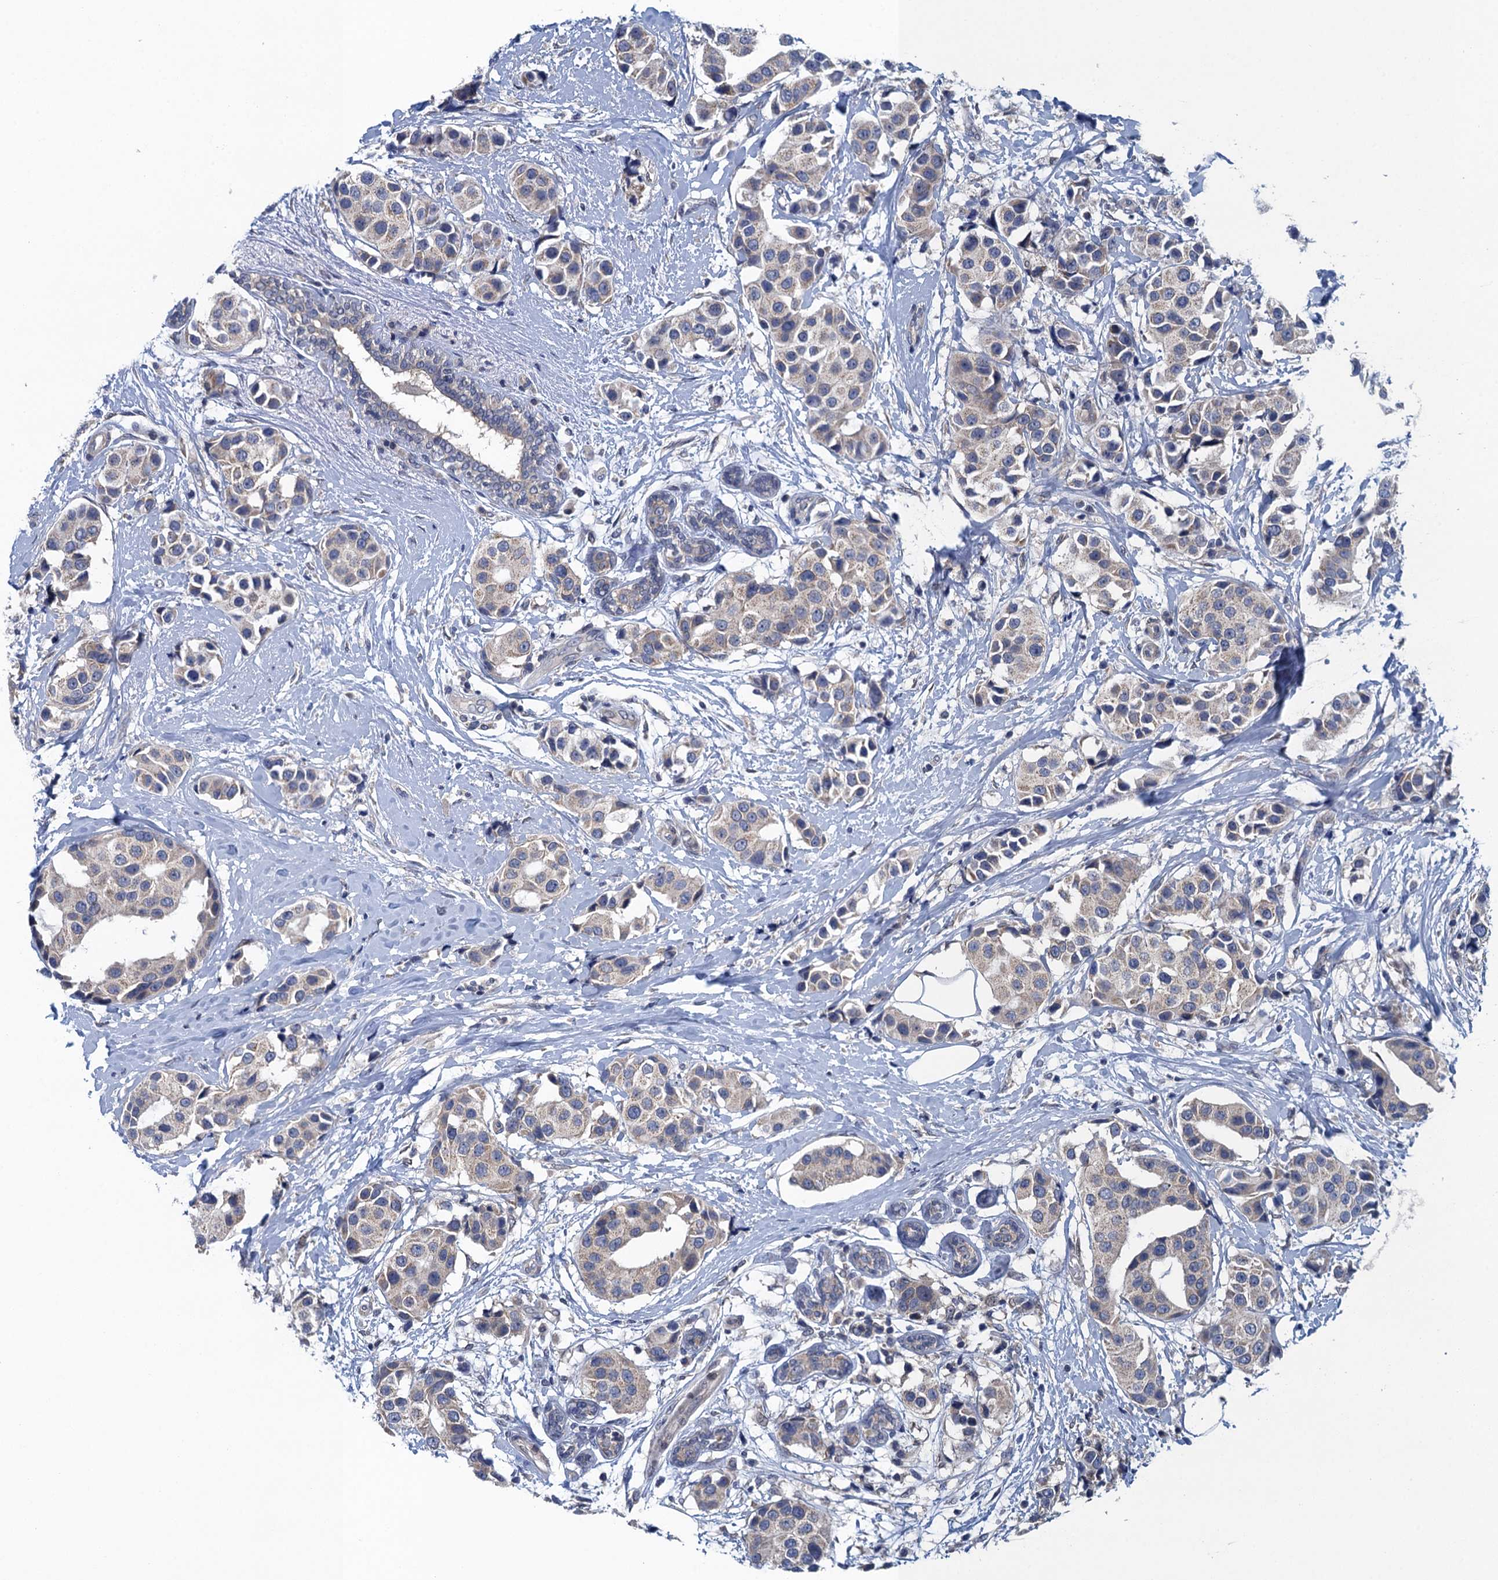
{"staining": {"intensity": "negative", "quantity": "none", "location": "none"}, "tissue": "breast cancer", "cell_type": "Tumor cells", "image_type": "cancer", "snomed": [{"axis": "morphology", "description": "Normal tissue, NOS"}, {"axis": "morphology", "description": "Duct carcinoma"}, {"axis": "topography", "description": "Breast"}], "caption": "Tumor cells show no significant protein staining in breast invasive ductal carcinoma.", "gene": "CTU2", "patient": {"sex": "female", "age": 39}}